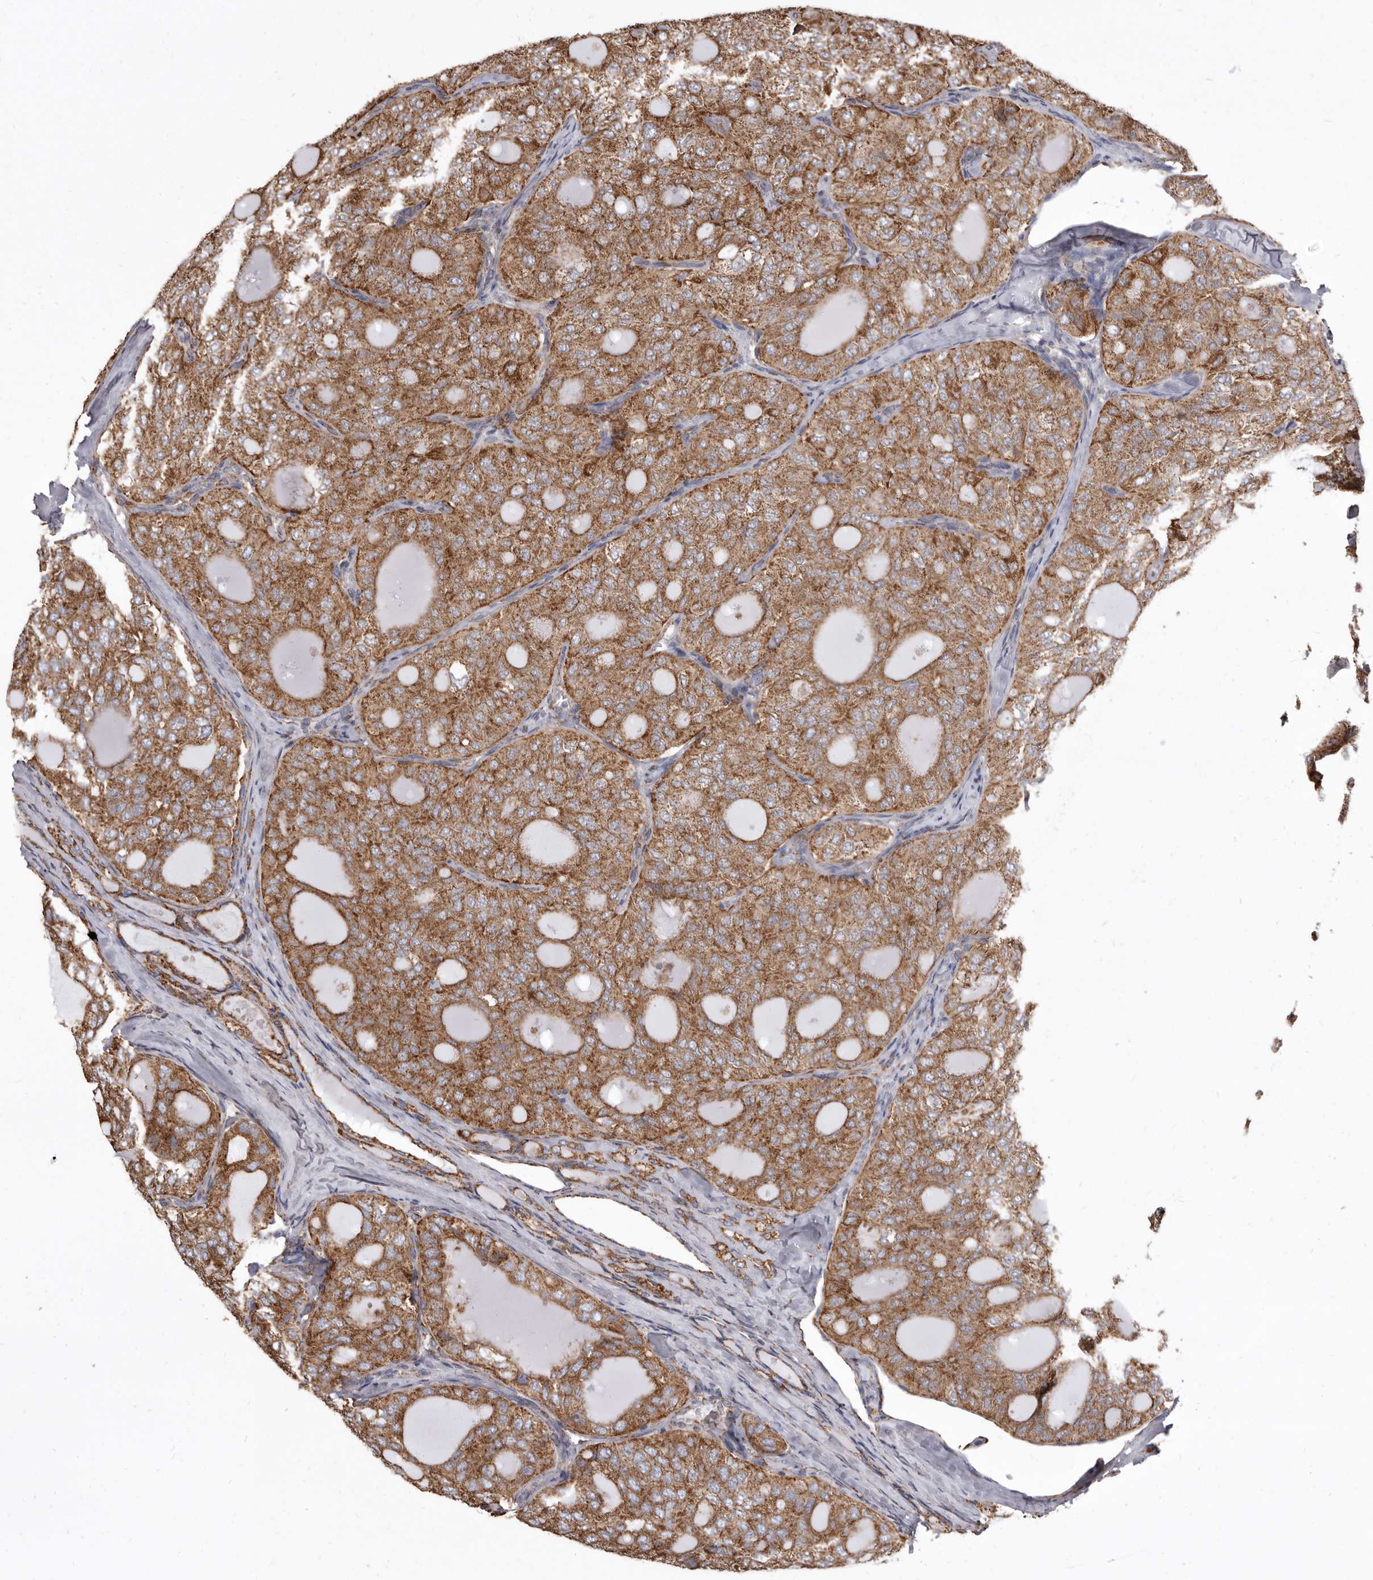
{"staining": {"intensity": "moderate", "quantity": ">75%", "location": "cytoplasmic/membranous"}, "tissue": "thyroid cancer", "cell_type": "Tumor cells", "image_type": "cancer", "snomed": [{"axis": "morphology", "description": "Follicular adenoma carcinoma, NOS"}, {"axis": "topography", "description": "Thyroid gland"}], "caption": "Follicular adenoma carcinoma (thyroid) stained with a brown dye reveals moderate cytoplasmic/membranous positive expression in about >75% of tumor cells.", "gene": "CDK5RAP3", "patient": {"sex": "male", "age": 75}}